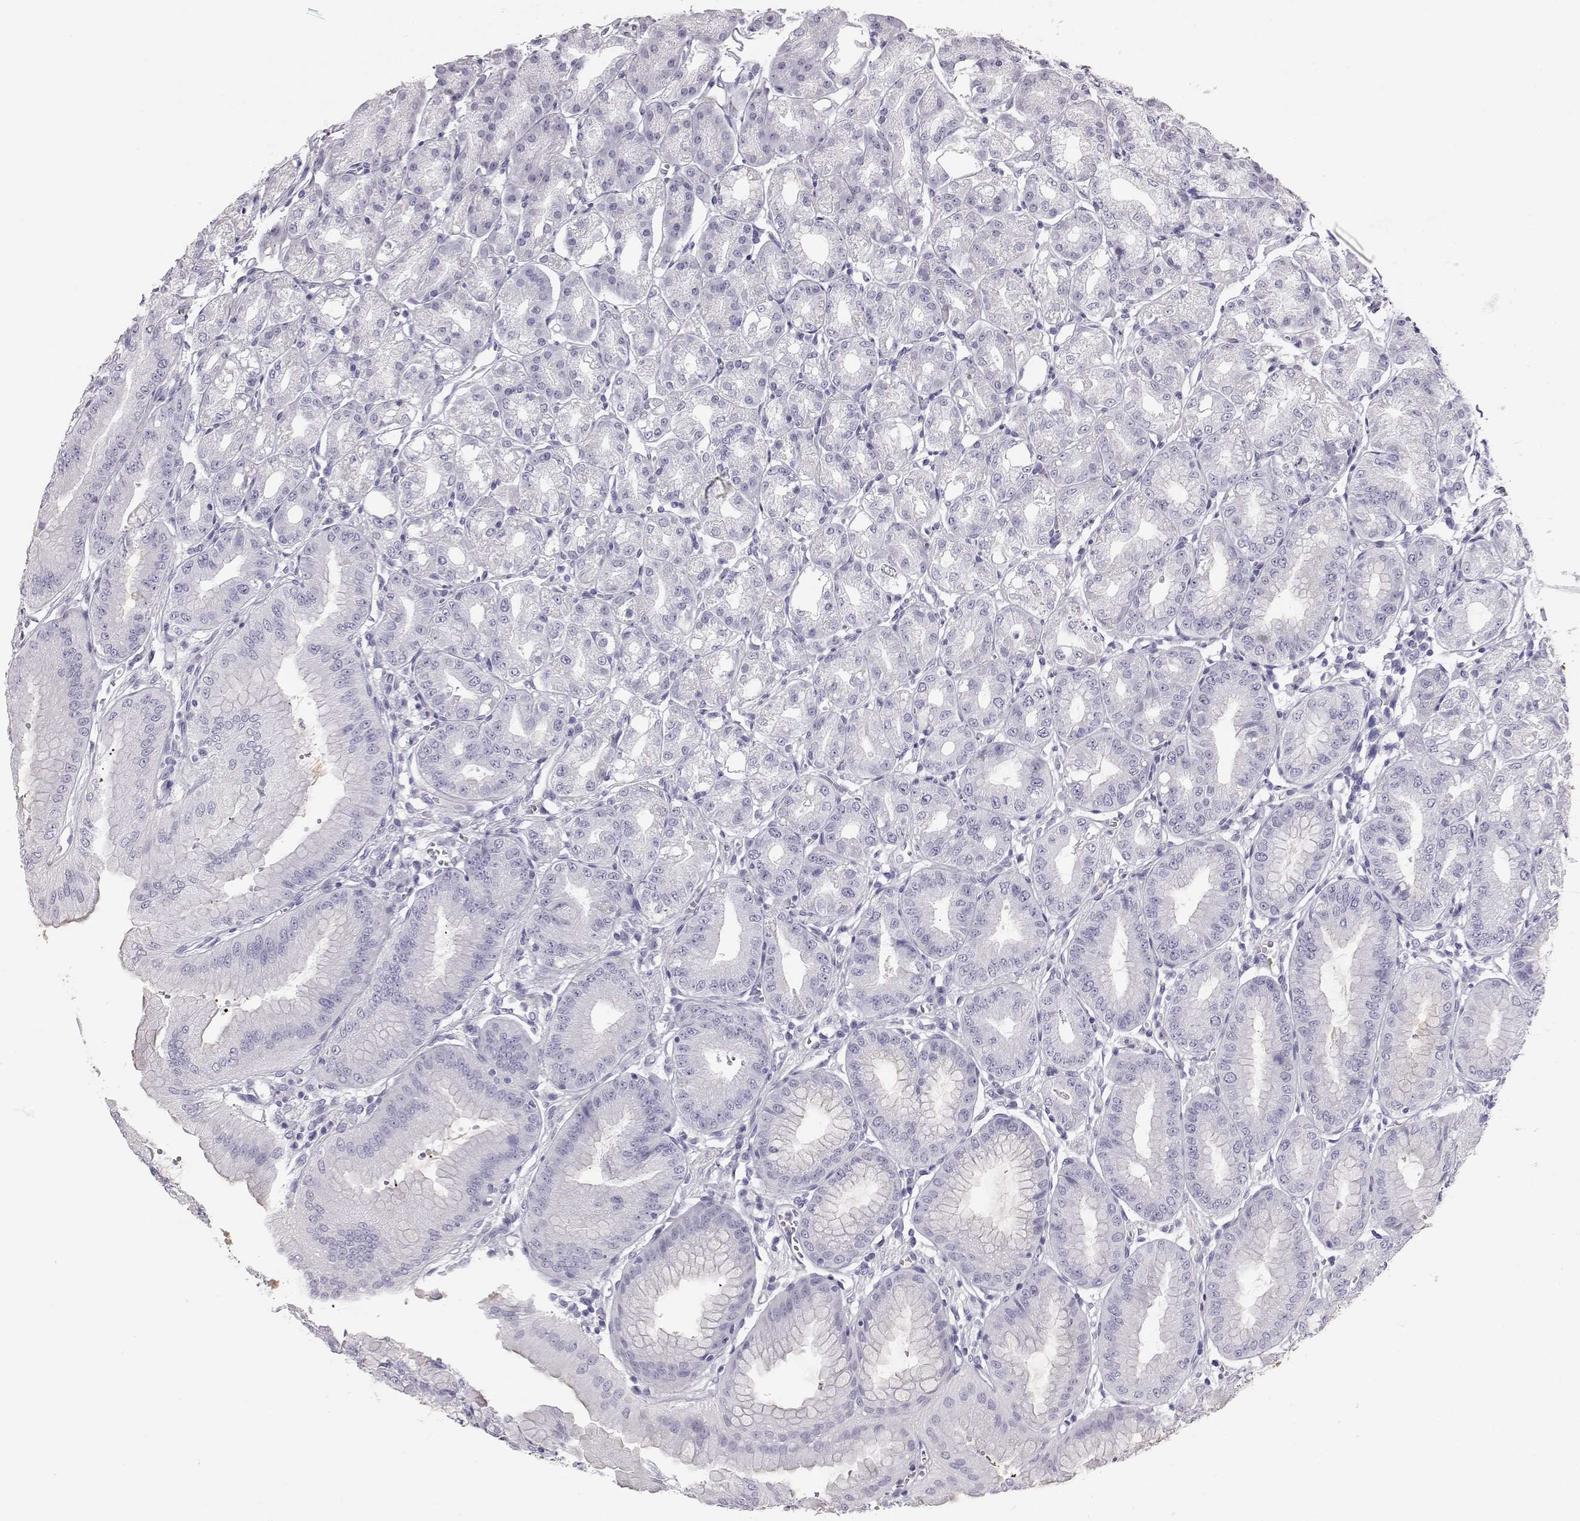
{"staining": {"intensity": "negative", "quantity": "none", "location": "none"}, "tissue": "stomach", "cell_type": "Glandular cells", "image_type": "normal", "snomed": [{"axis": "morphology", "description": "Normal tissue, NOS"}, {"axis": "topography", "description": "Stomach, lower"}], "caption": "The photomicrograph shows no significant staining in glandular cells of stomach. (DAB (3,3'-diaminobenzidine) immunohistochemistry (IHC) with hematoxylin counter stain).", "gene": "KRTAP16", "patient": {"sex": "male", "age": 71}}